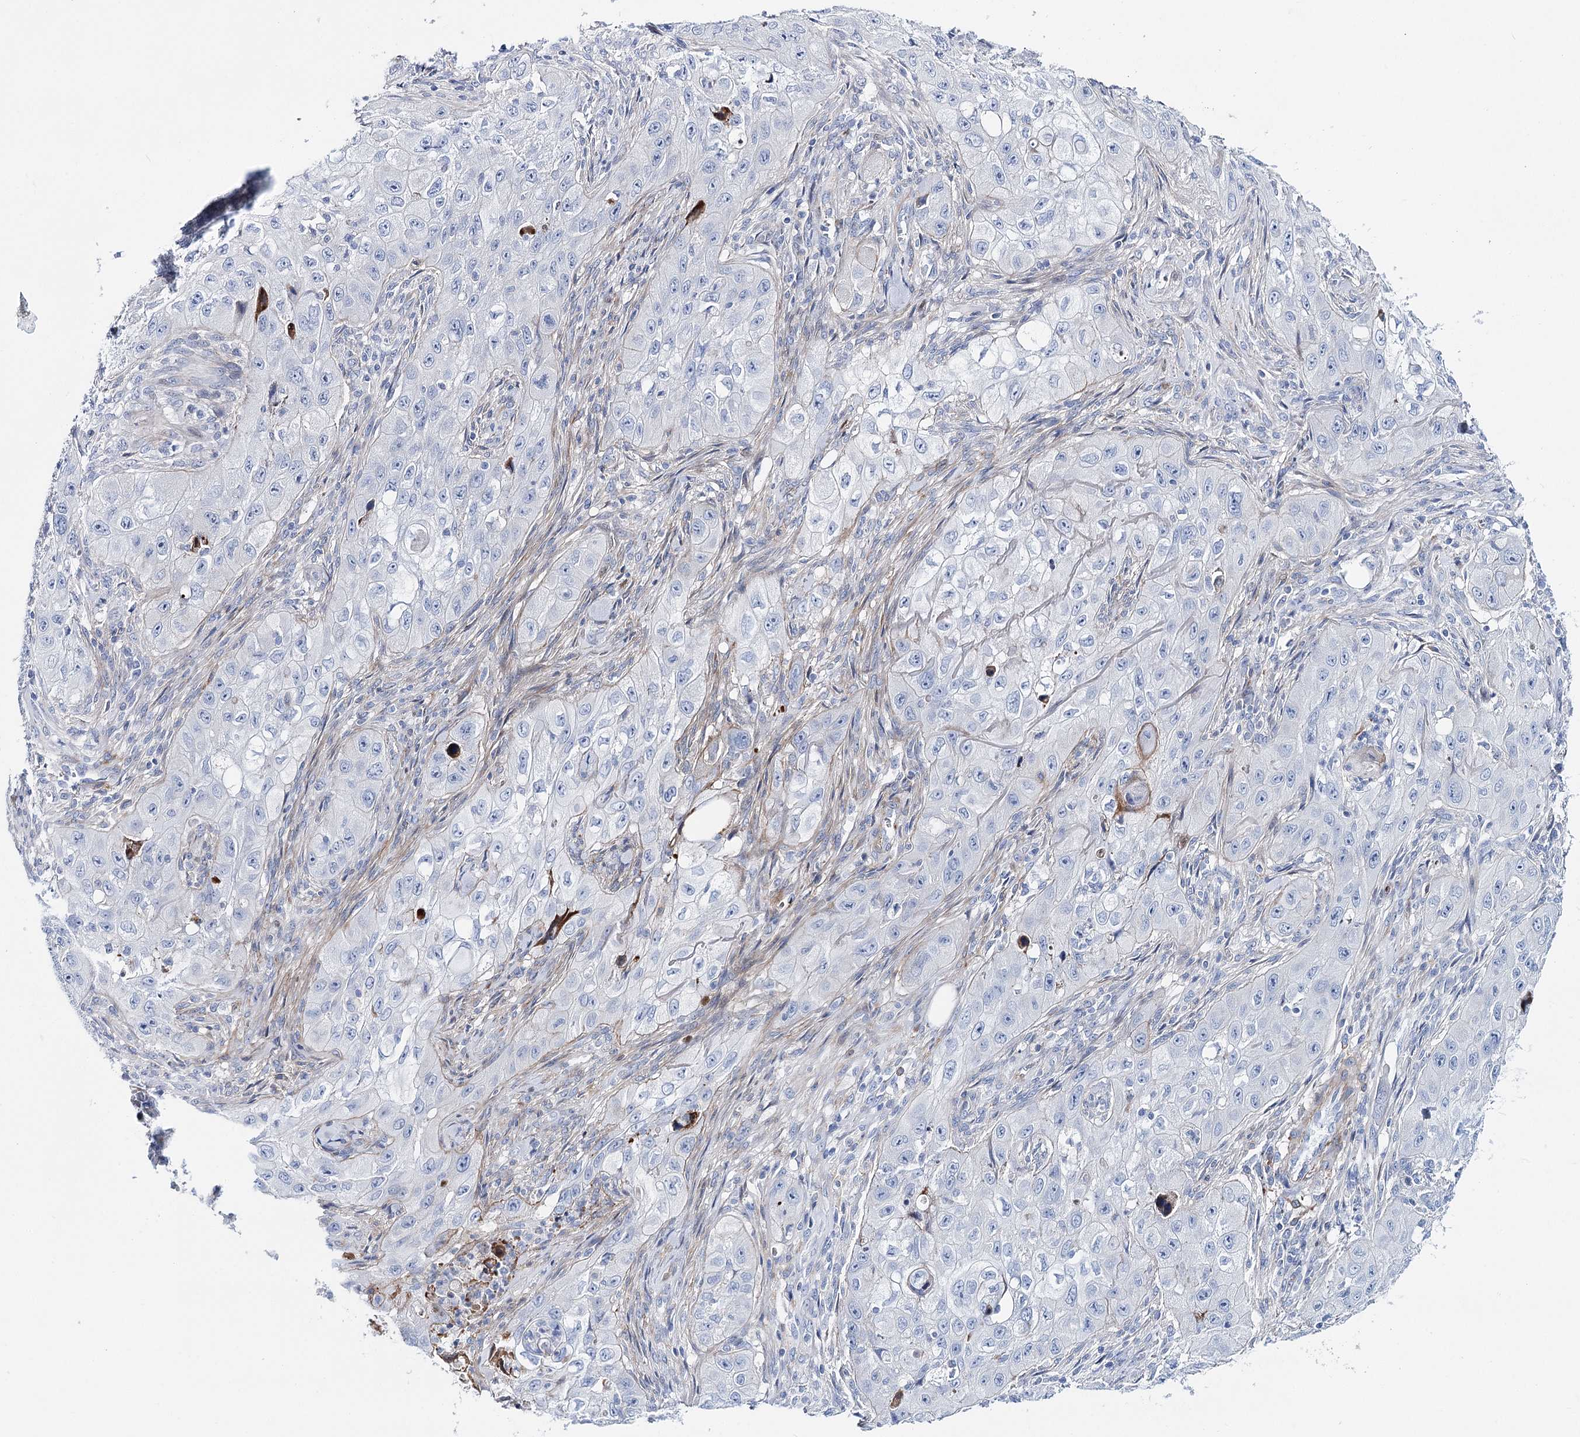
{"staining": {"intensity": "negative", "quantity": "none", "location": "none"}, "tissue": "skin cancer", "cell_type": "Tumor cells", "image_type": "cancer", "snomed": [{"axis": "morphology", "description": "Squamous cell carcinoma, NOS"}, {"axis": "topography", "description": "Skin"}, {"axis": "topography", "description": "Subcutis"}], "caption": "Immunohistochemical staining of human skin cancer displays no significant staining in tumor cells.", "gene": "ANKRD23", "patient": {"sex": "male", "age": 73}}